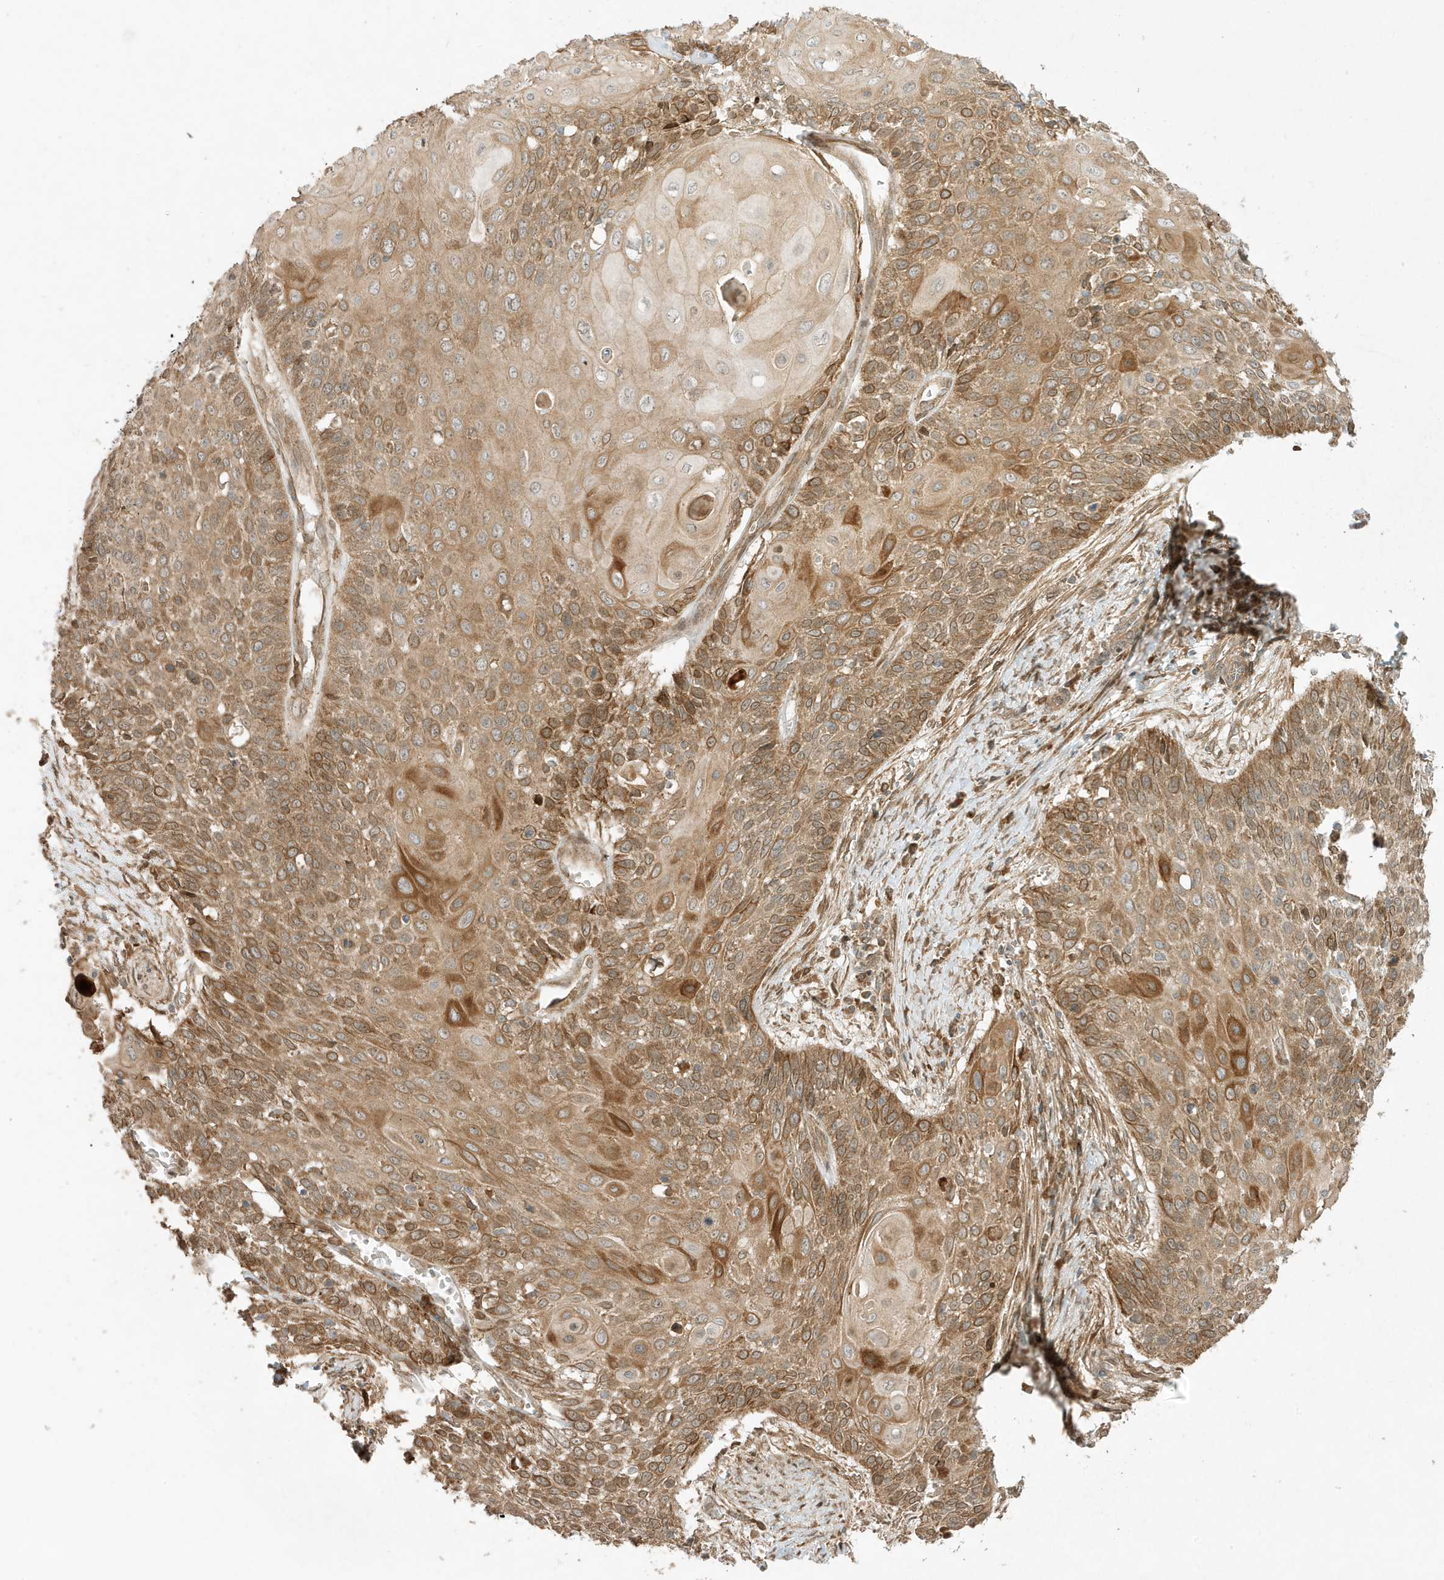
{"staining": {"intensity": "moderate", "quantity": ">75%", "location": "cytoplasmic/membranous"}, "tissue": "cervical cancer", "cell_type": "Tumor cells", "image_type": "cancer", "snomed": [{"axis": "morphology", "description": "Squamous cell carcinoma, NOS"}, {"axis": "topography", "description": "Cervix"}], "caption": "Cervical cancer (squamous cell carcinoma) stained with a protein marker demonstrates moderate staining in tumor cells.", "gene": "SCARF2", "patient": {"sex": "female", "age": 39}}